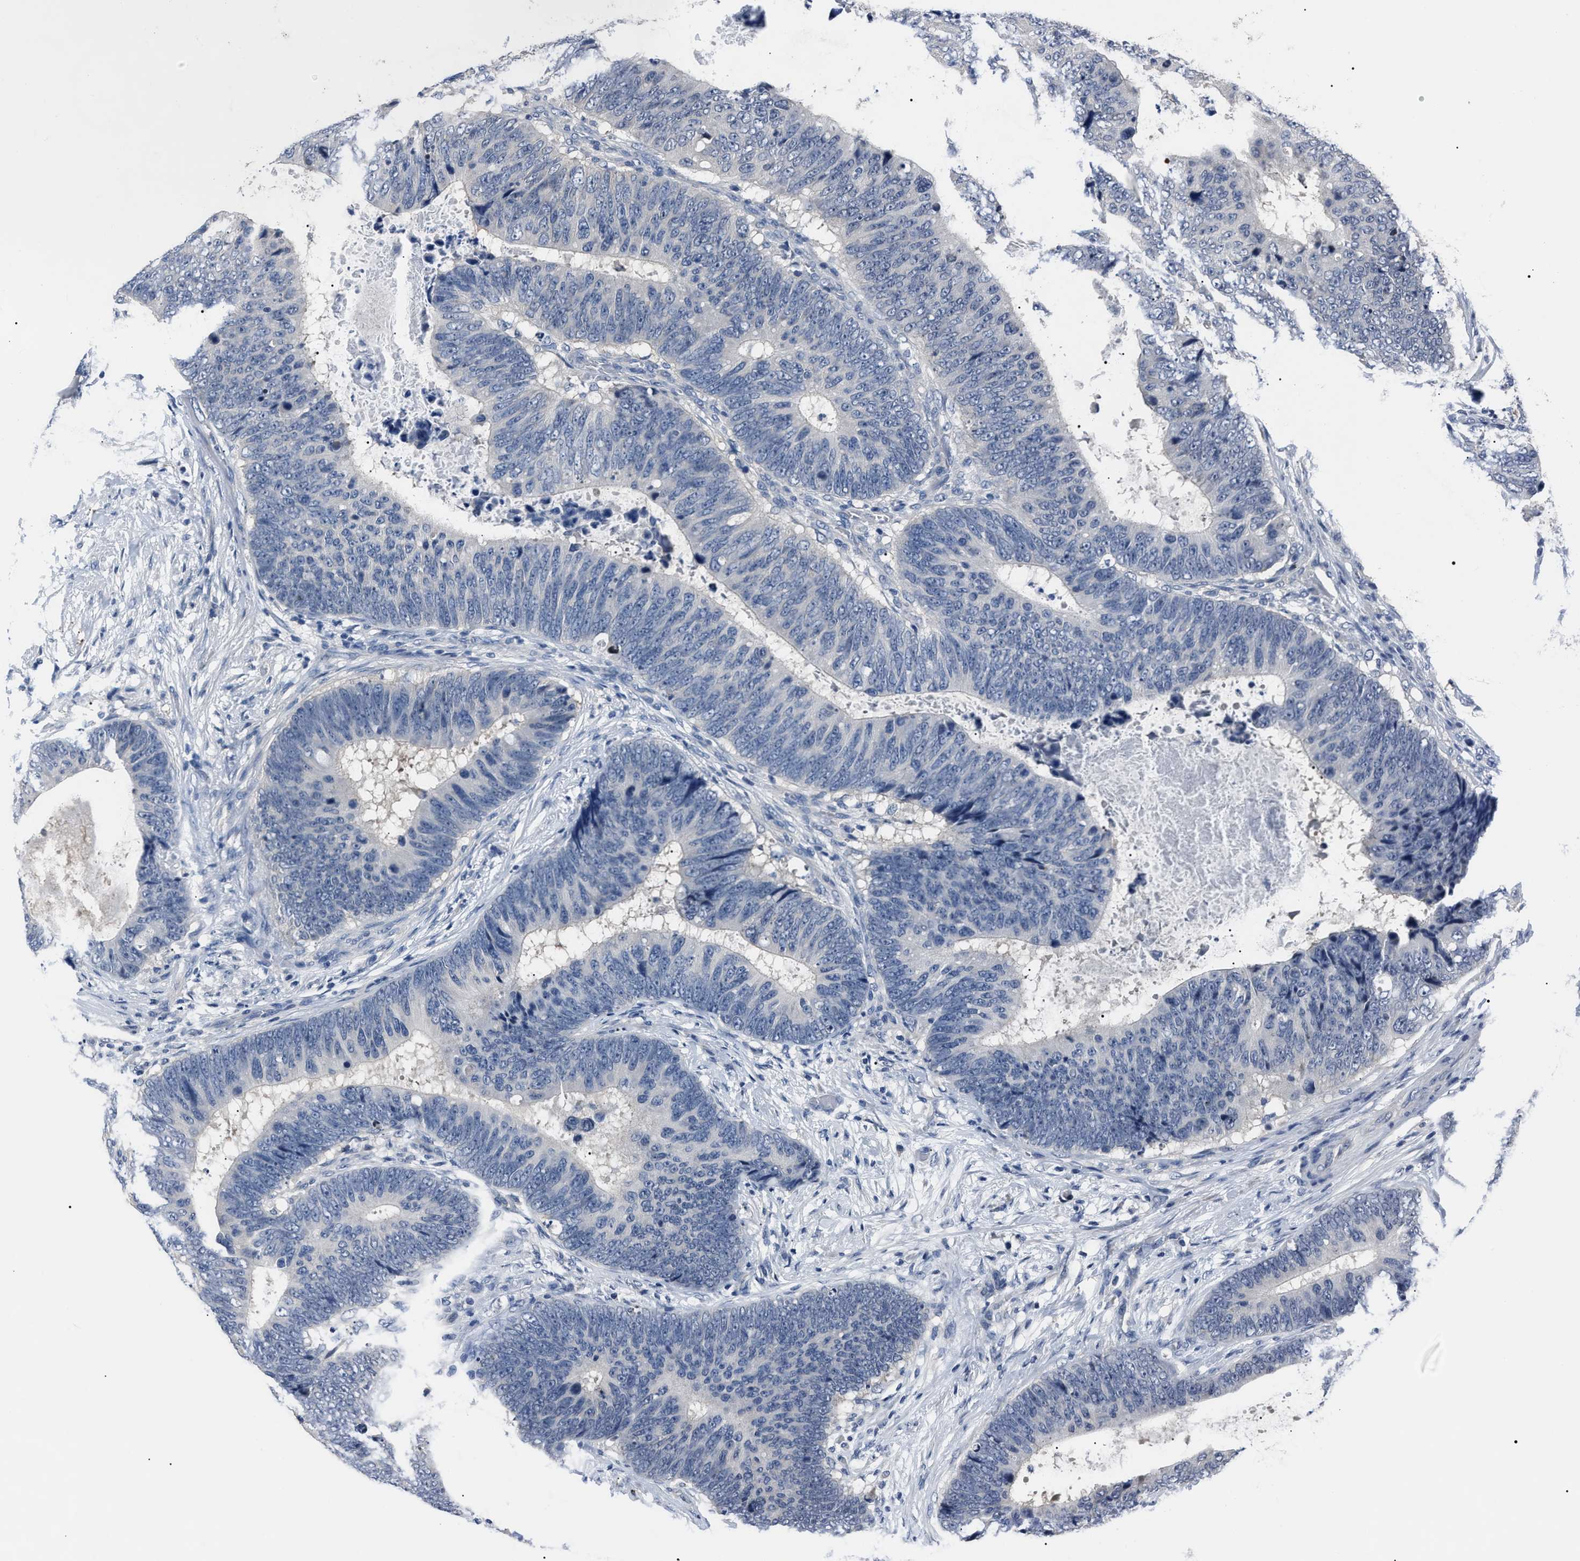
{"staining": {"intensity": "negative", "quantity": "none", "location": "none"}, "tissue": "colorectal cancer", "cell_type": "Tumor cells", "image_type": "cancer", "snomed": [{"axis": "morphology", "description": "Adenocarcinoma, NOS"}, {"axis": "topography", "description": "Colon"}], "caption": "IHC image of neoplastic tissue: human colorectal adenocarcinoma stained with DAB exhibits no significant protein positivity in tumor cells.", "gene": "LRWD1", "patient": {"sex": "male", "age": 56}}